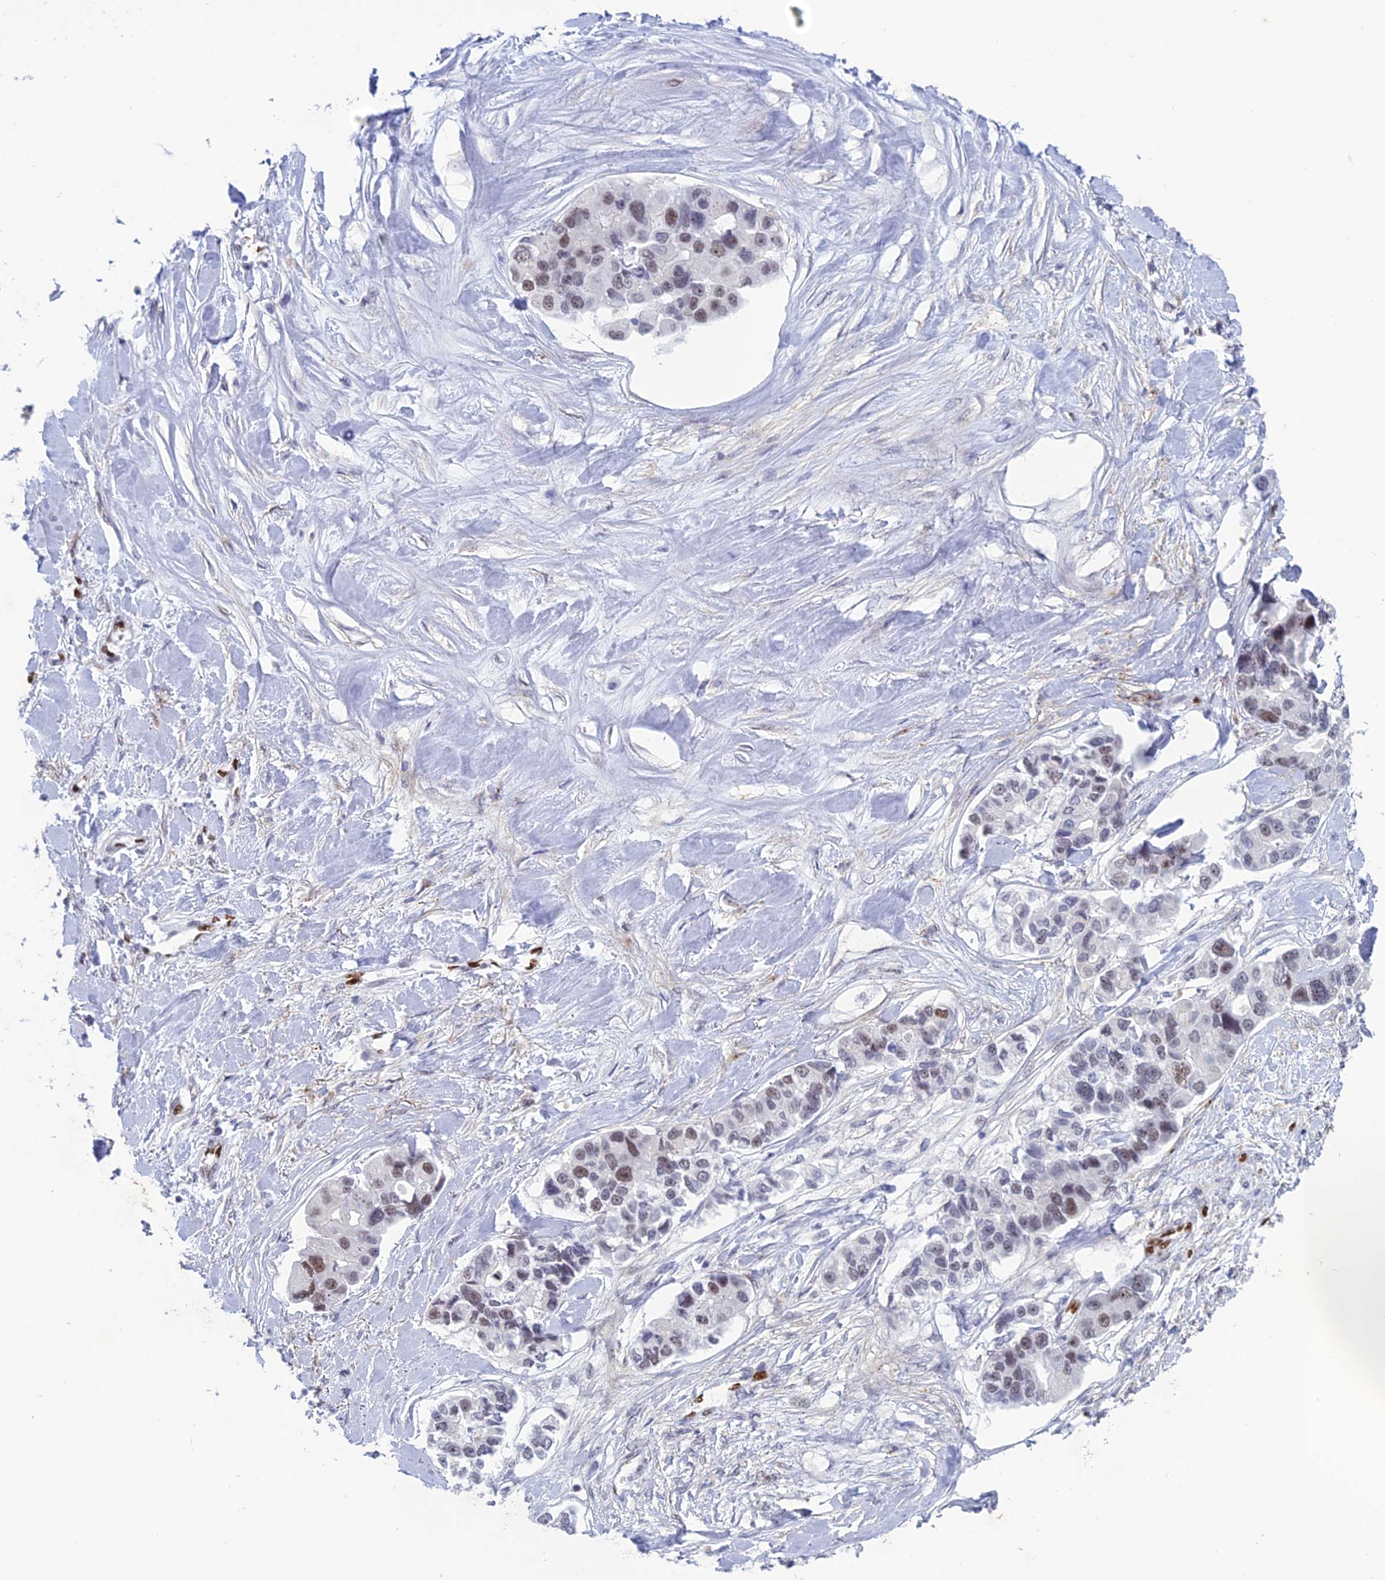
{"staining": {"intensity": "weak", "quantity": "25%-75%", "location": "nuclear"}, "tissue": "lung cancer", "cell_type": "Tumor cells", "image_type": "cancer", "snomed": [{"axis": "morphology", "description": "Adenocarcinoma, NOS"}, {"axis": "topography", "description": "Lung"}], "caption": "Protein expression analysis of human lung cancer reveals weak nuclear staining in about 25%-75% of tumor cells.", "gene": "NOL4L", "patient": {"sex": "female", "age": 54}}